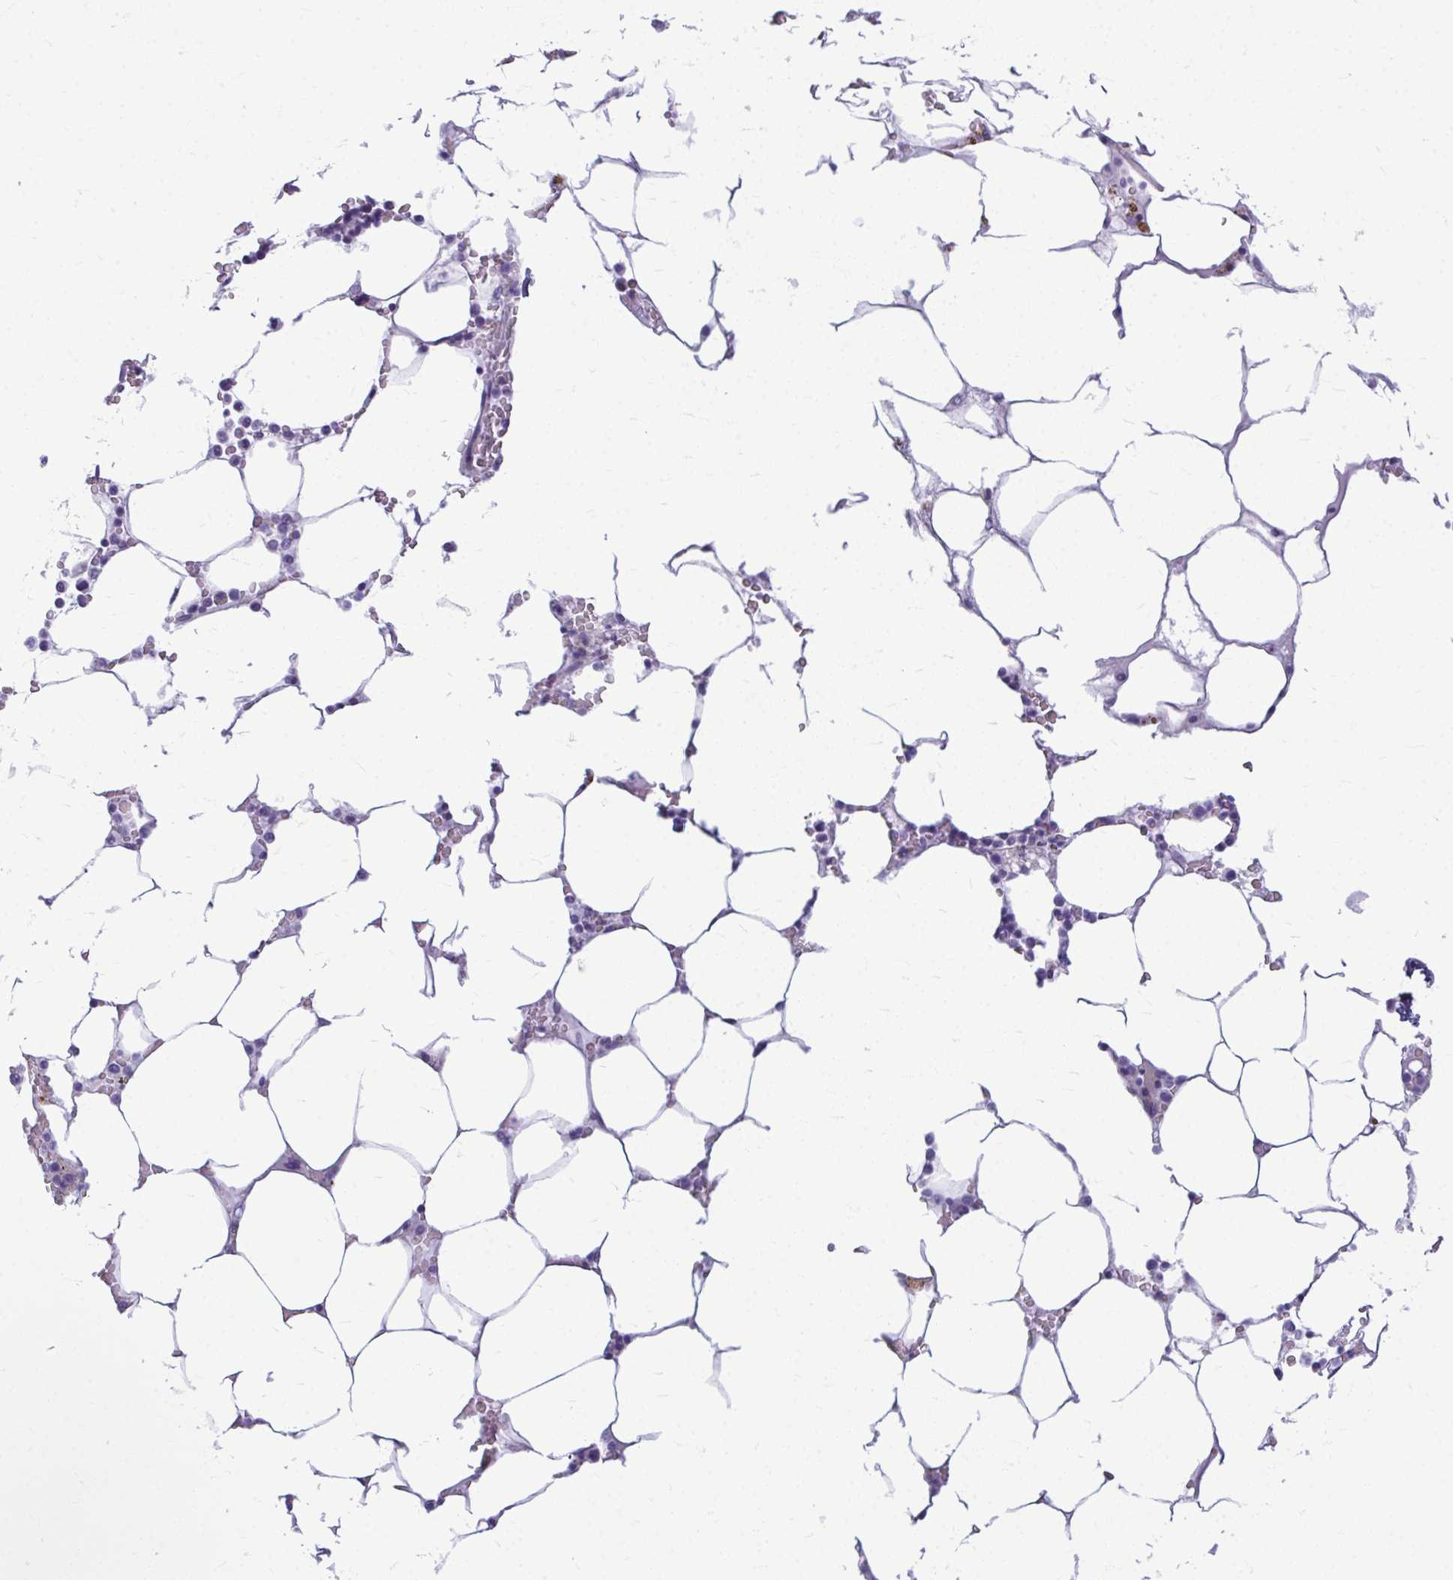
{"staining": {"intensity": "negative", "quantity": "none", "location": "none"}, "tissue": "bone marrow", "cell_type": "Hematopoietic cells", "image_type": "normal", "snomed": [{"axis": "morphology", "description": "Normal tissue, NOS"}, {"axis": "topography", "description": "Bone marrow"}], "caption": "Immunohistochemistry (IHC) photomicrograph of unremarkable human bone marrow stained for a protein (brown), which exhibits no positivity in hematopoietic cells. (Stains: DAB IHC with hematoxylin counter stain, Microscopy: brightfield microscopy at high magnification).", "gene": "SERPINI1", "patient": {"sex": "male", "age": 64}}